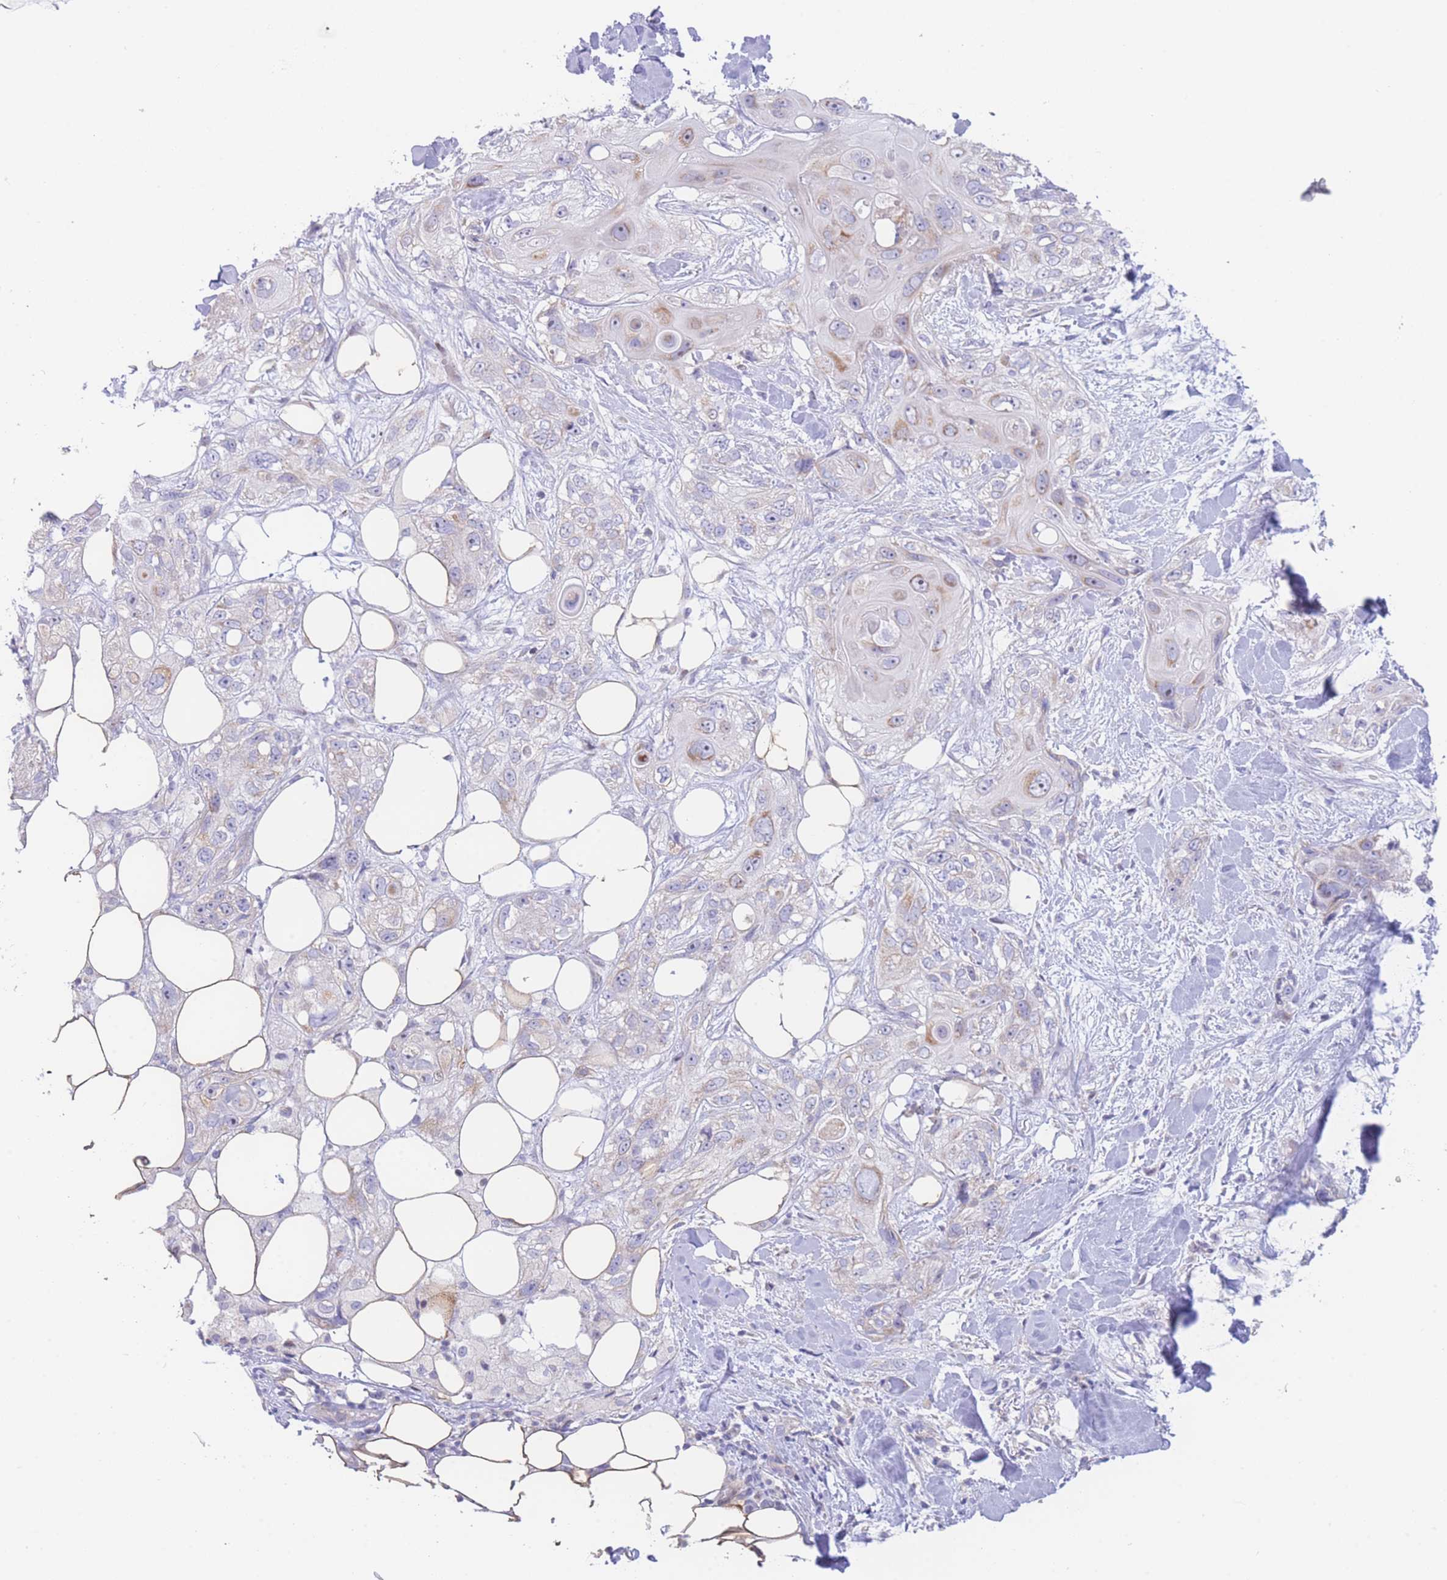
{"staining": {"intensity": "moderate", "quantity": "<25%", "location": "cytoplasmic/membranous"}, "tissue": "skin cancer", "cell_type": "Tumor cells", "image_type": "cancer", "snomed": [{"axis": "morphology", "description": "Normal tissue, NOS"}, {"axis": "morphology", "description": "Squamous cell carcinoma, NOS"}, {"axis": "topography", "description": "Skin"}], "caption": "Immunohistochemical staining of squamous cell carcinoma (skin) demonstrates low levels of moderate cytoplasmic/membranous positivity in about <25% of tumor cells.", "gene": "GPAM", "patient": {"sex": "male", "age": 72}}